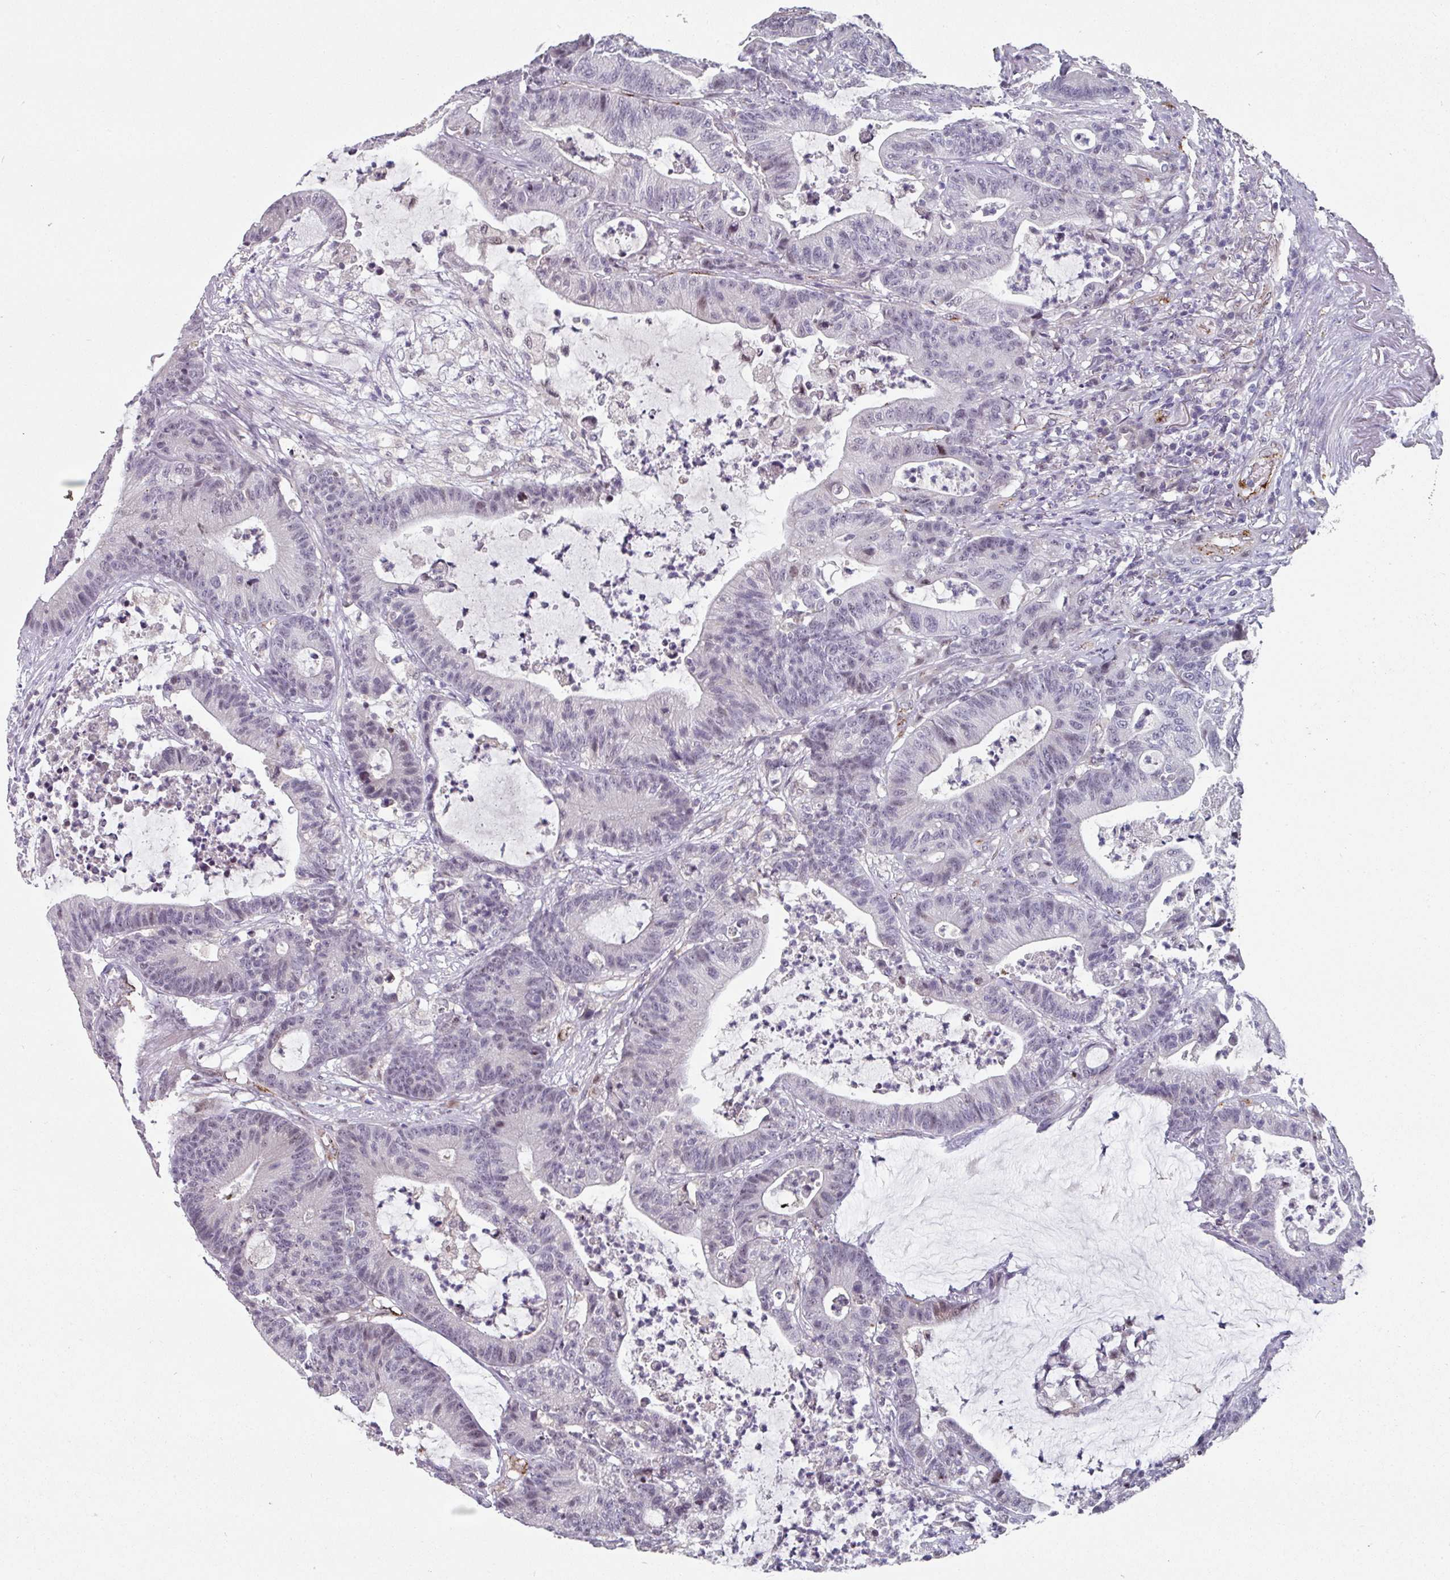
{"staining": {"intensity": "weak", "quantity": "<25%", "location": "nuclear"}, "tissue": "colorectal cancer", "cell_type": "Tumor cells", "image_type": "cancer", "snomed": [{"axis": "morphology", "description": "Adenocarcinoma, NOS"}, {"axis": "topography", "description": "Colon"}], "caption": "DAB immunohistochemical staining of colorectal adenocarcinoma shows no significant expression in tumor cells.", "gene": "SIDT2", "patient": {"sex": "female", "age": 84}}